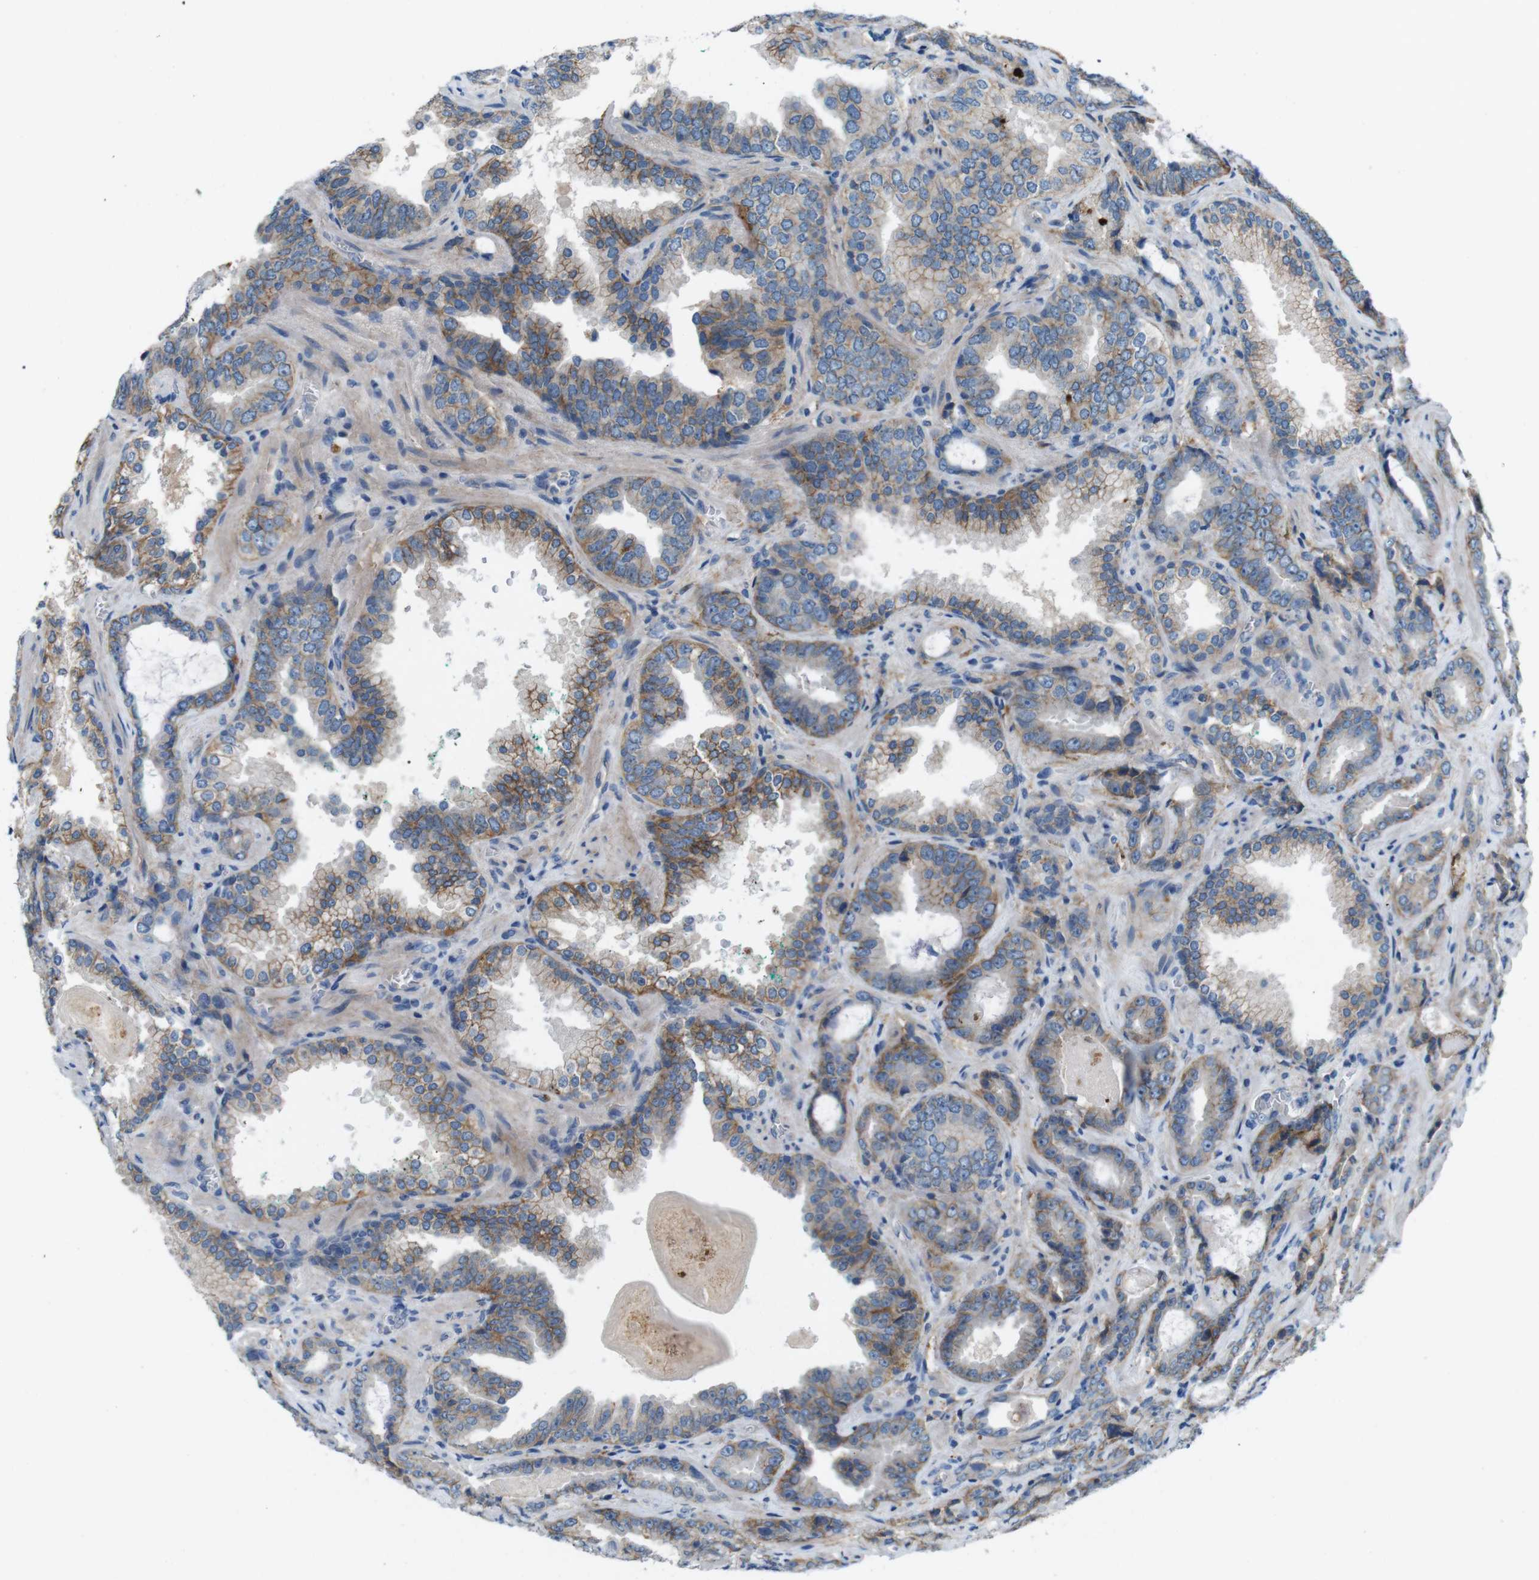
{"staining": {"intensity": "moderate", "quantity": ">75%", "location": "cytoplasmic/membranous"}, "tissue": "prostate cancer", "cell_type": "Tumor cells", "image_type": "cancer", "snomed": [{"axis": "morphology", "description": "Adenocarcinoma, Low grade"}, {"axis": "topography", "description": "Prostate"}], "caption": "This micrograph displays immunohistochemistry staining of prostate cancer (low-grade adenocarcinoma), with medium moderate cytoplasmic/membranous staining in about >75% of tumor cells.", "gene": "PVR", "patient": {"sex": "male", "age": 60}}